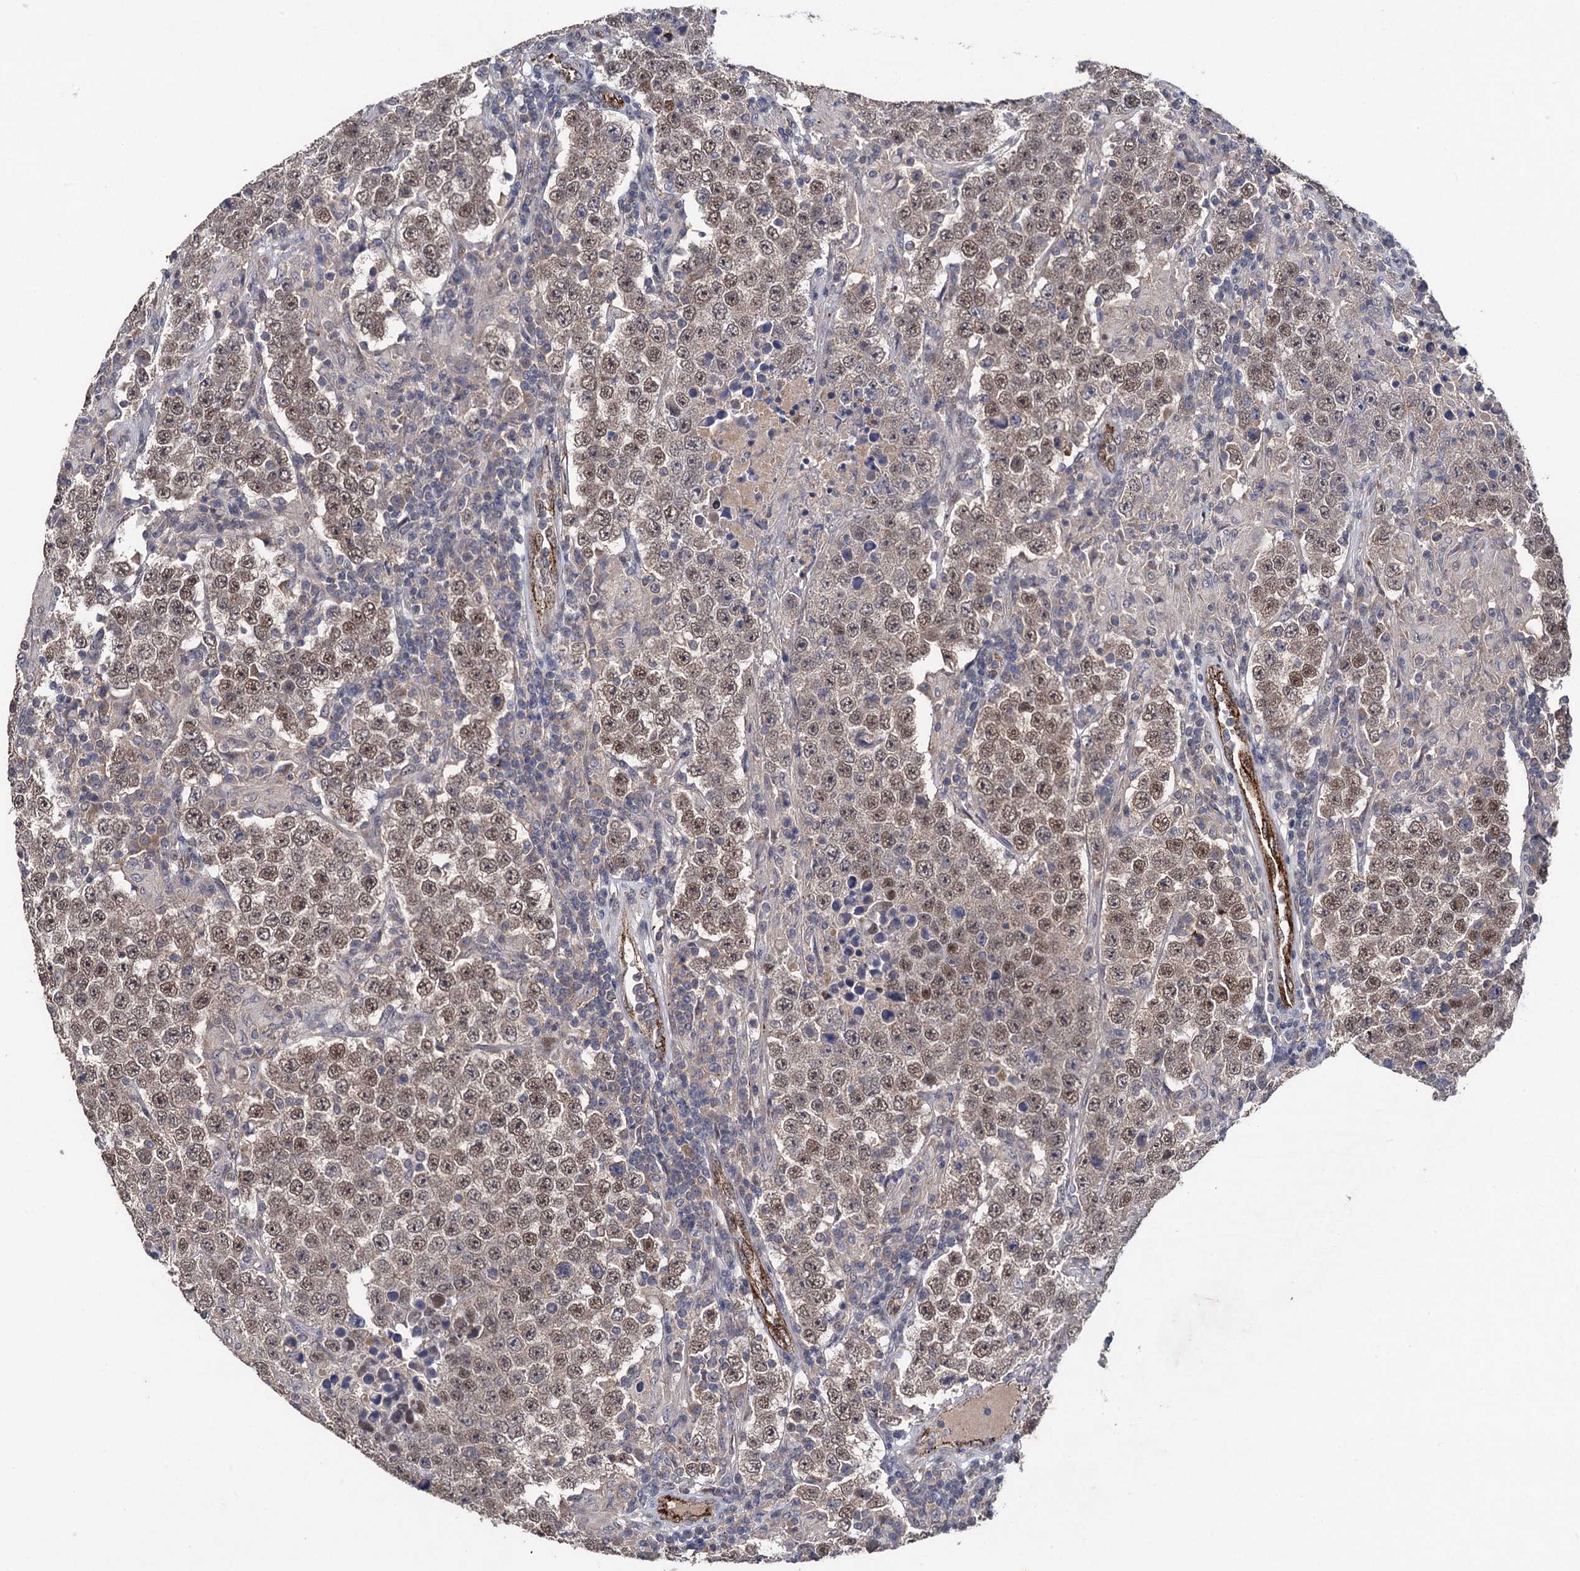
{"staining": {"intensity": "moderate", "quantity": ">75%", "location": "nuclear"}, "tissue": "testis cancer", "cell_type": "Tumor cells", "image_type": "cancer", "snomed": [{"axis": "morphology", "description": "Normal tissue, NOS"}, {"axis": "morphology", "description": "Urothelial carcinoma, High grade"}, {"axis": "morphology", "description": "Seminoma, NOS"}, {"axis": "morphology", "description": "Carcinoma, Embryonal, NOS"}, {"axis": "topography", "description": "Urinary bladder"}, {"axis": "topography", "description": "Testis"}], "caption": "The immunohistochemical stain shows moderate nuclear expression in tumor cells of testis cancer tissue. The staining was performed using DAB, with brown indicating positive protein expression. Nuclei are stained blue with hematoxylin.", "gene": "PPTC7", "patient": {"sex": "male", "age": 41}}